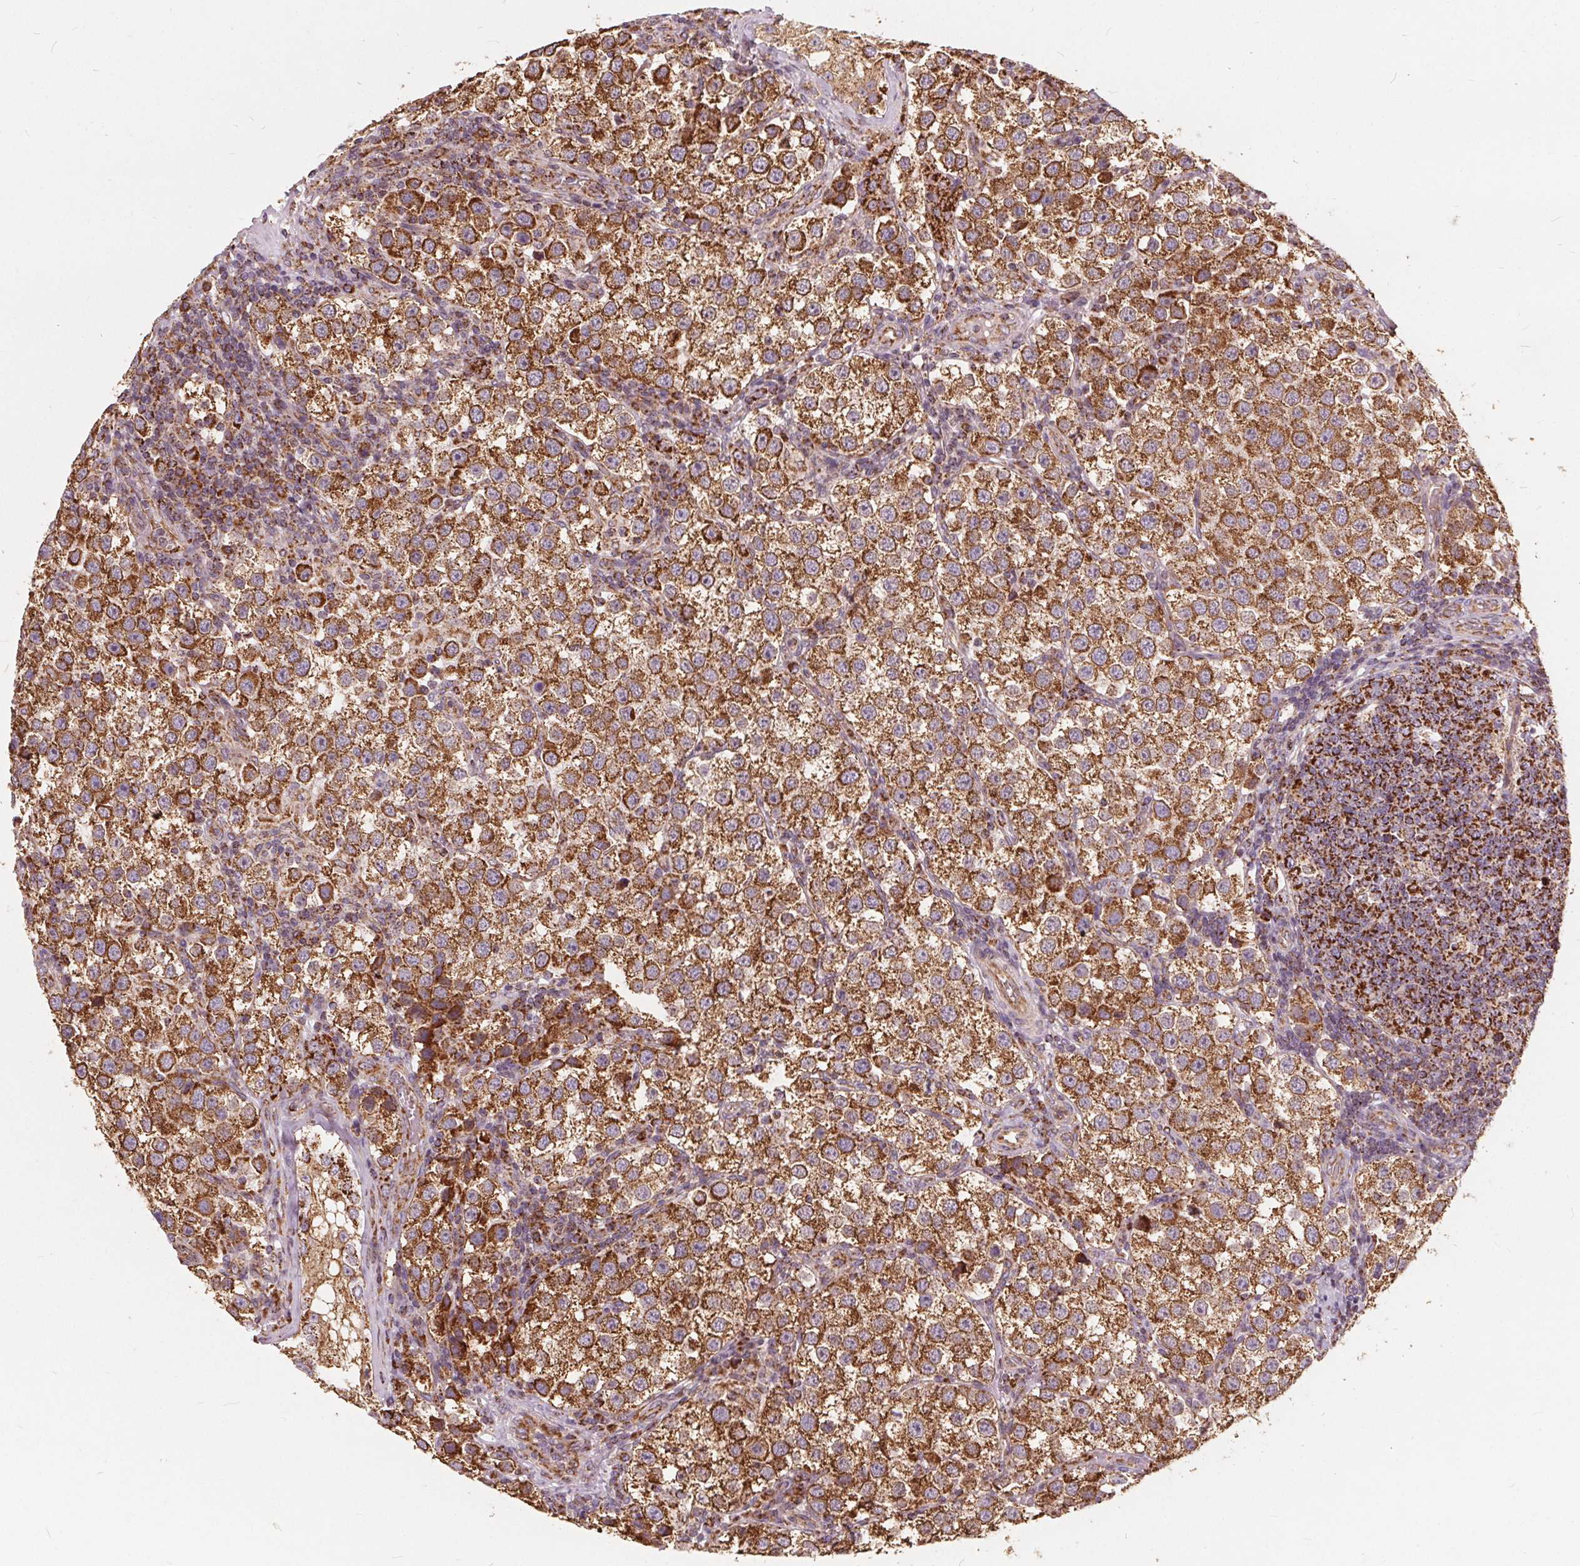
{"staining": {"intensity": "strong", "quantity": ">75%", "location": "cytoplasmic/membranous"}, "tissue": "testis cancer", "cell_type": "Tumor cells", "image_type": "cancer", "snomed": [{"axis": "morphology", "description": "Seminoma, NOS"}, {"axis": "topography", "description": "Testis"}], "caption": "Protein expression analysis of testis cancer (seminoma) demonstrates strong cytoplasmic/membranous staining in approximately >75% of tumor cells.", "gene": "PLSCR3", "patient": {"sex": "male", "age": 37}}